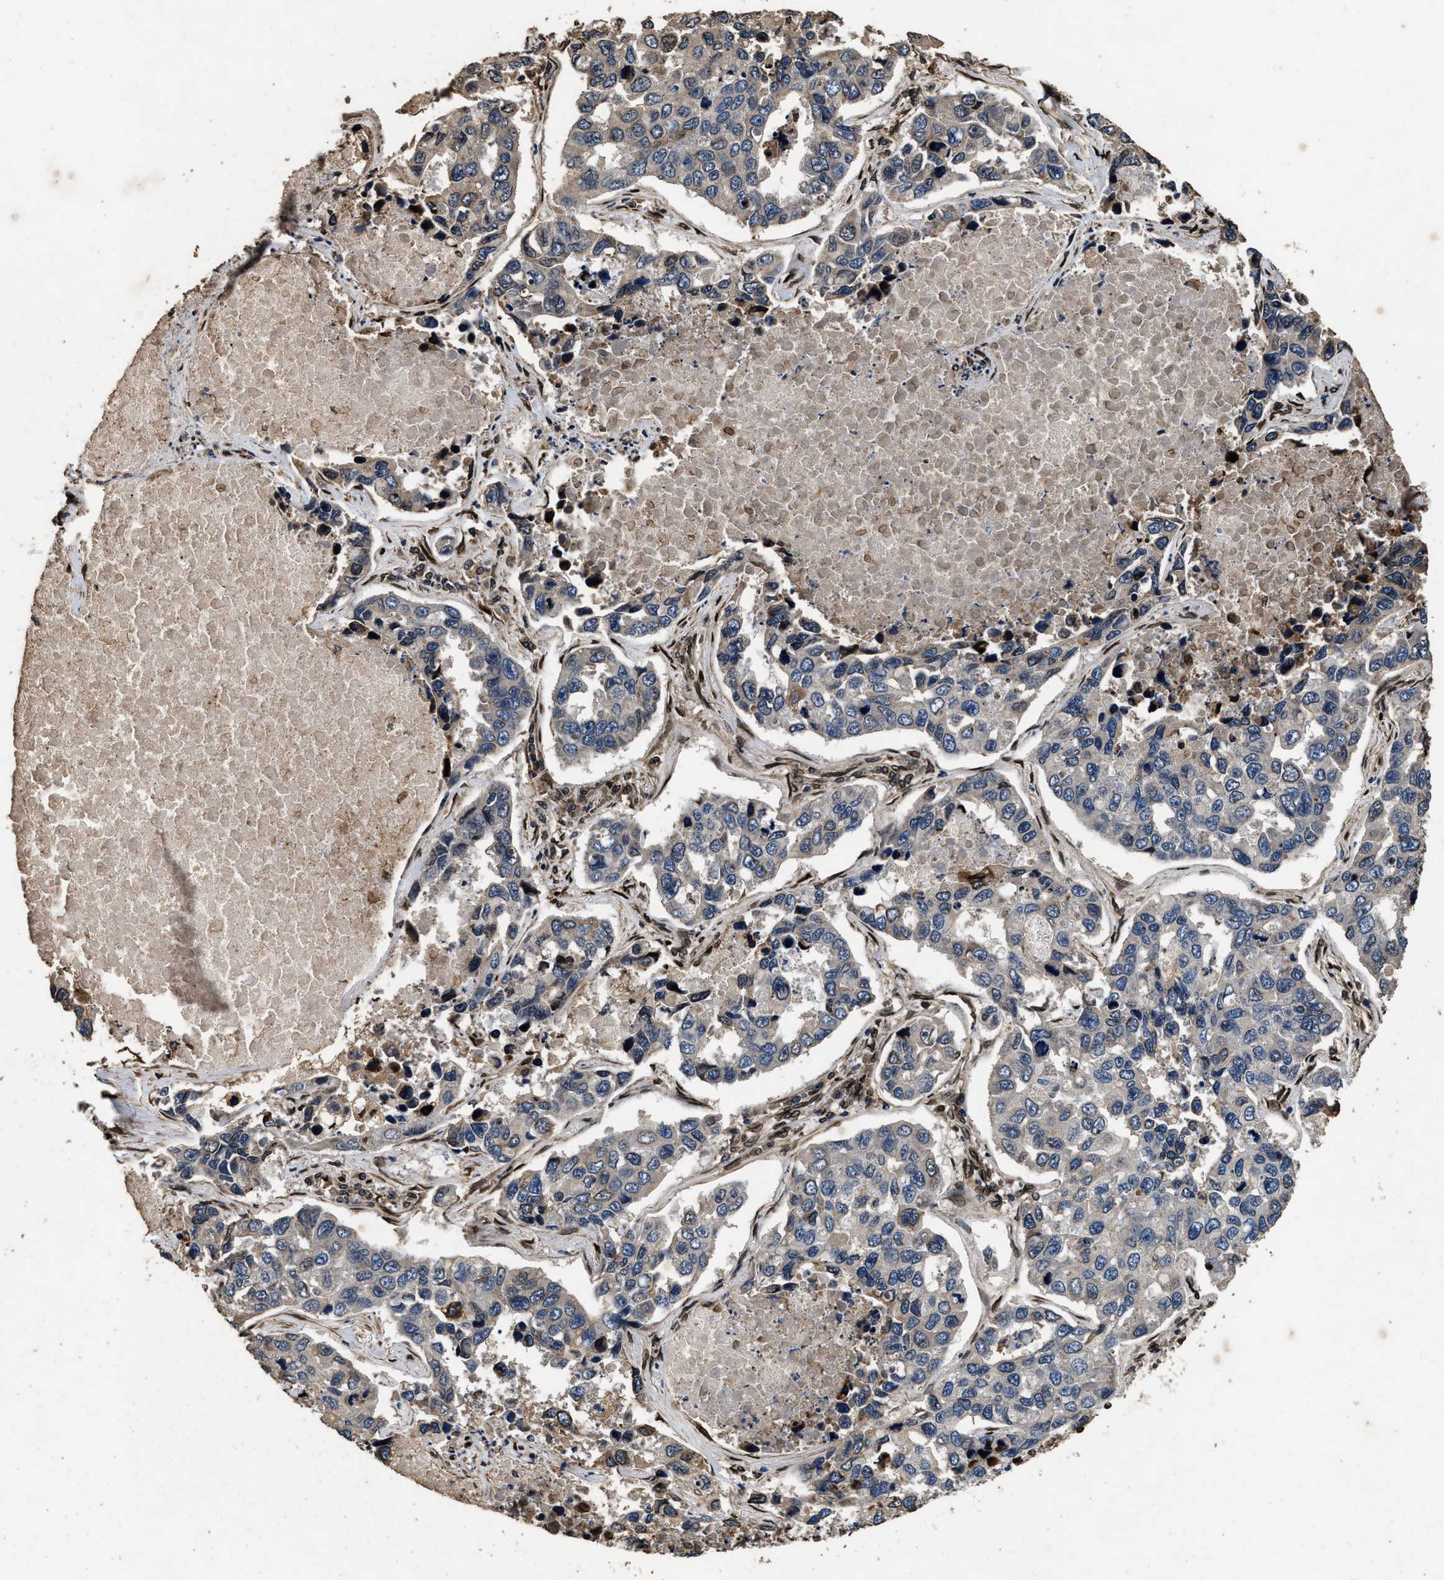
{"staining": {"intensity": "weak", "quantity": "25%-75%", "location": "cytoplasmic/membranous"}, "tissue": "lung cancer", "cell_type": "Tumor cells", "image_type": "cancer", "snomed": [{"axis": "morphology", "description": "Adenocarcinoma, NOS"}, {"axis": "topography", "description": "Lung"}], "caption": "A photomicrograph of adenocarcinoma (lung) stained for a protein exhibits weak cytoplasmic/membranous brown staining in tumor cells. (DAB (3,3'-diaminobenzidine) IHC with brightfield microscopy, high magnification).", "gene": "ACCS", "patient": {"sex": "male", "age": 64}}